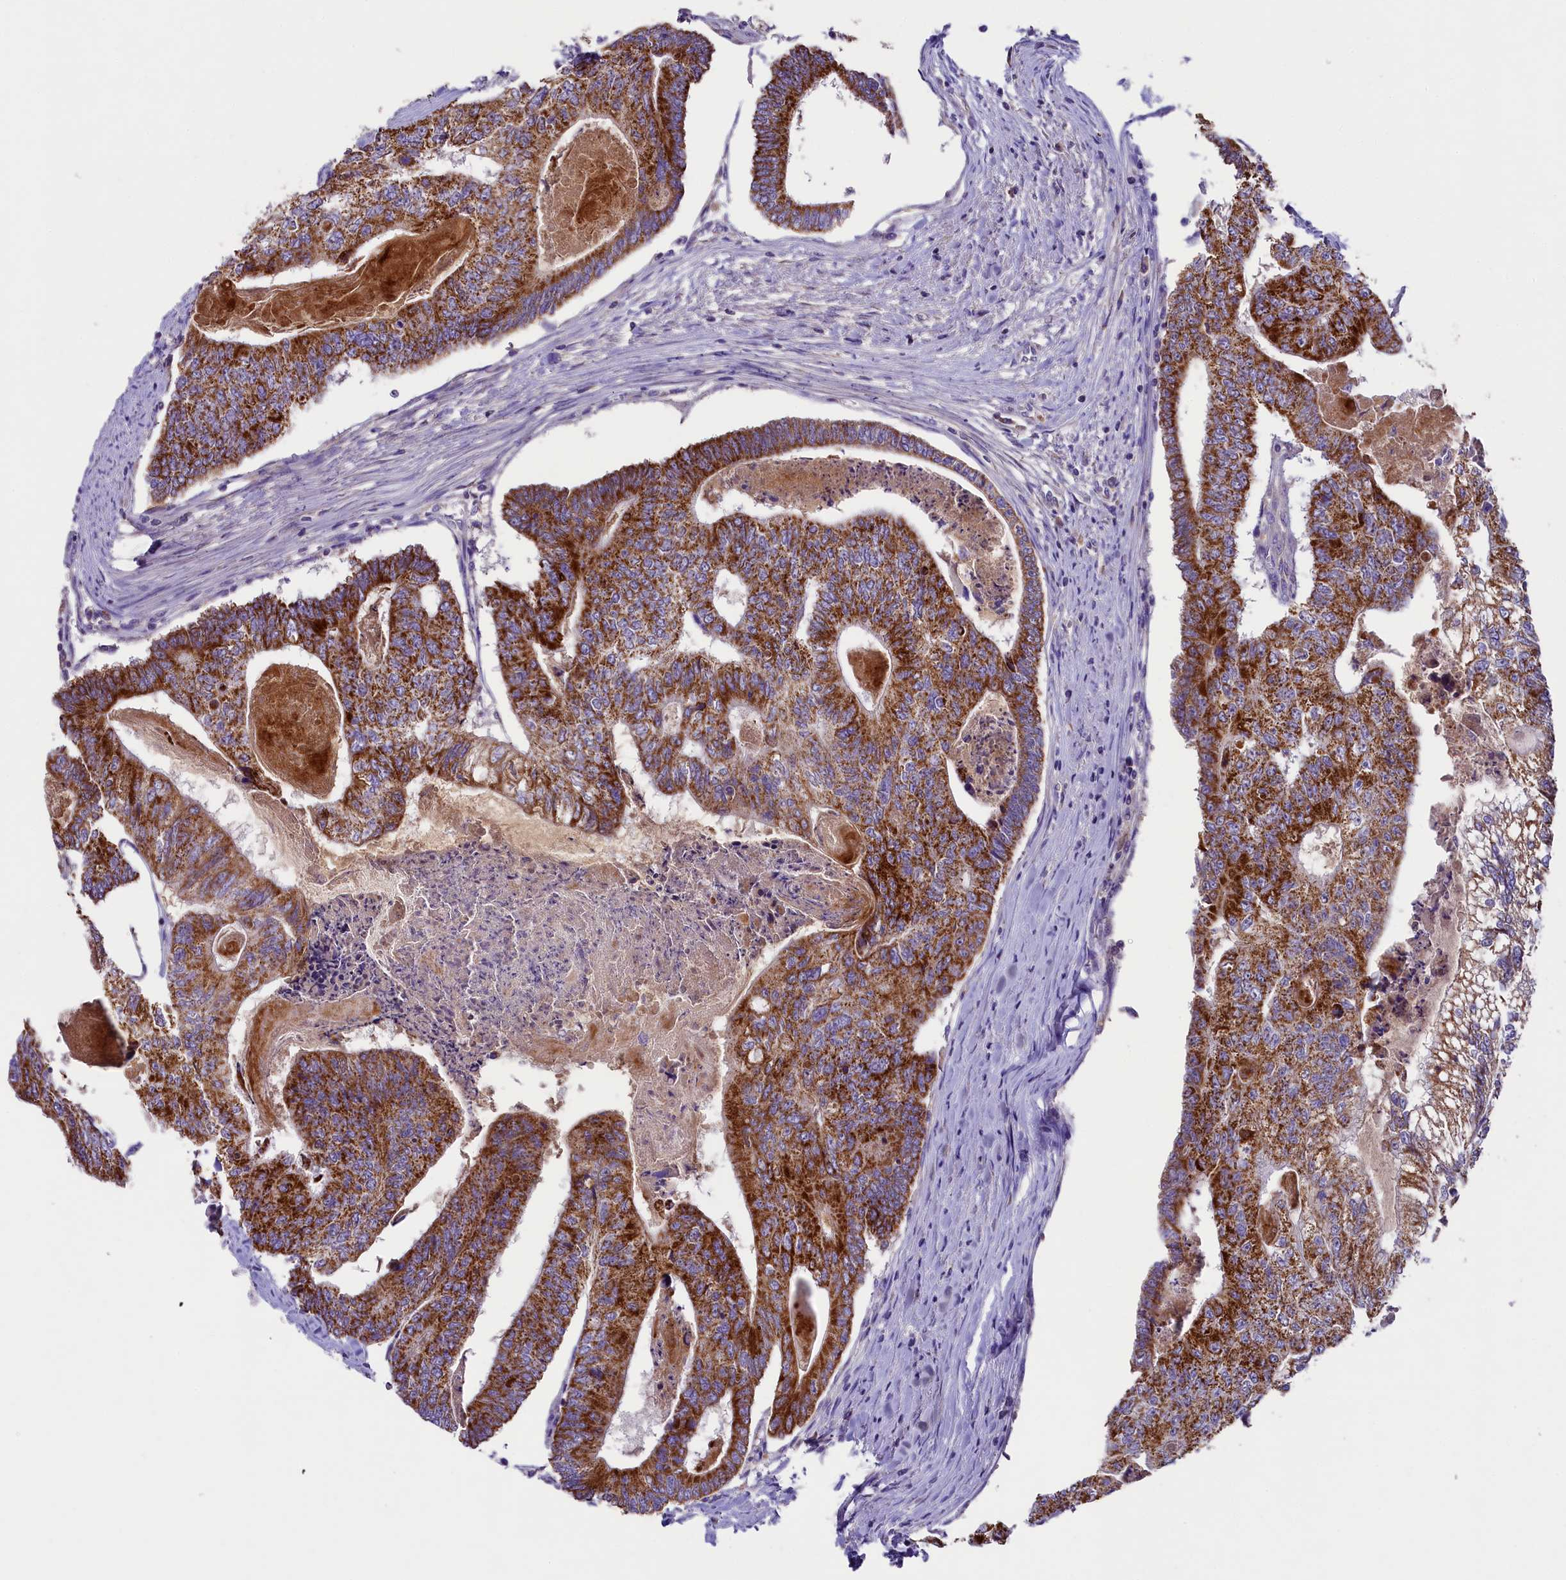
{"staining": {"intensity": "strong", "quantity": ">75%", "location": "cytoplasmic/membranous"}, "tissue": "colorectal cancer", "cell_type": "Tumor cells", "image_type": "cancer", "snomed": [{"axis": "morphology", "description": "Adenocarcinoma, NOS"}, {"axis": "topography", "description": "Colon"}], "caption": "Adenocarcinoma (colorectal) stained with immunohistochemistry (IHC) exhibits strong cytoplasmic/membranous staining in approximately >75% of tumor cells.", "gene": "PMPCB", "patient": {"sex": "female", "age": 67}}